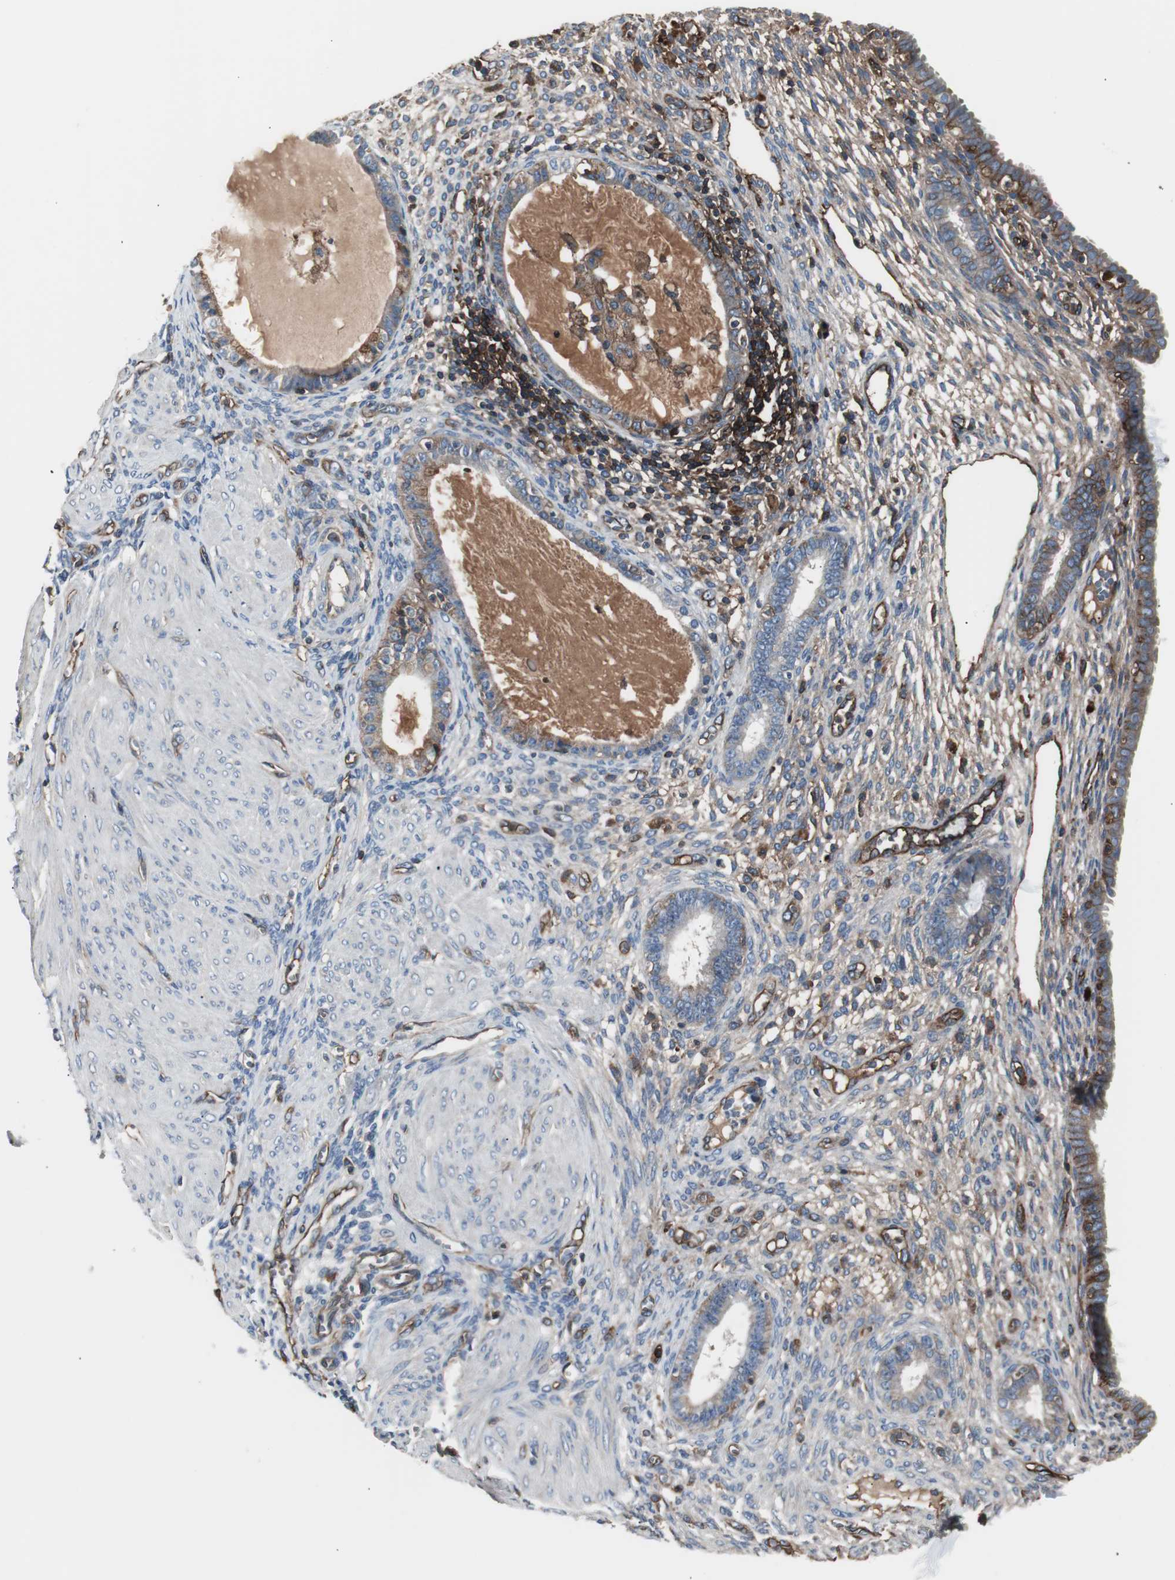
{"staining": {"intensity": "strong", "quantity": ">75%", "location": "cytoplasmic/membranous"}, "tissue": "endometrium", "cell_type": "Cells in endometrial stroma", "image_type": "normal", "snomed": [{"axis": "morphology", "description": "Normal tissue, NOS"}, {"axis": "topography", "description": "Endometrium"}], "caption": "Immunohistochemical staining of unremarkable endometrium exhibits high levels of strong cytoplasmic/membranous expression in approximately >75% of cells in endometrial stroma. (DAB IHC with brightfield microscopy, high magnification).", "gene": "B2M", "patient": {"sex": "female", "age": 72}}